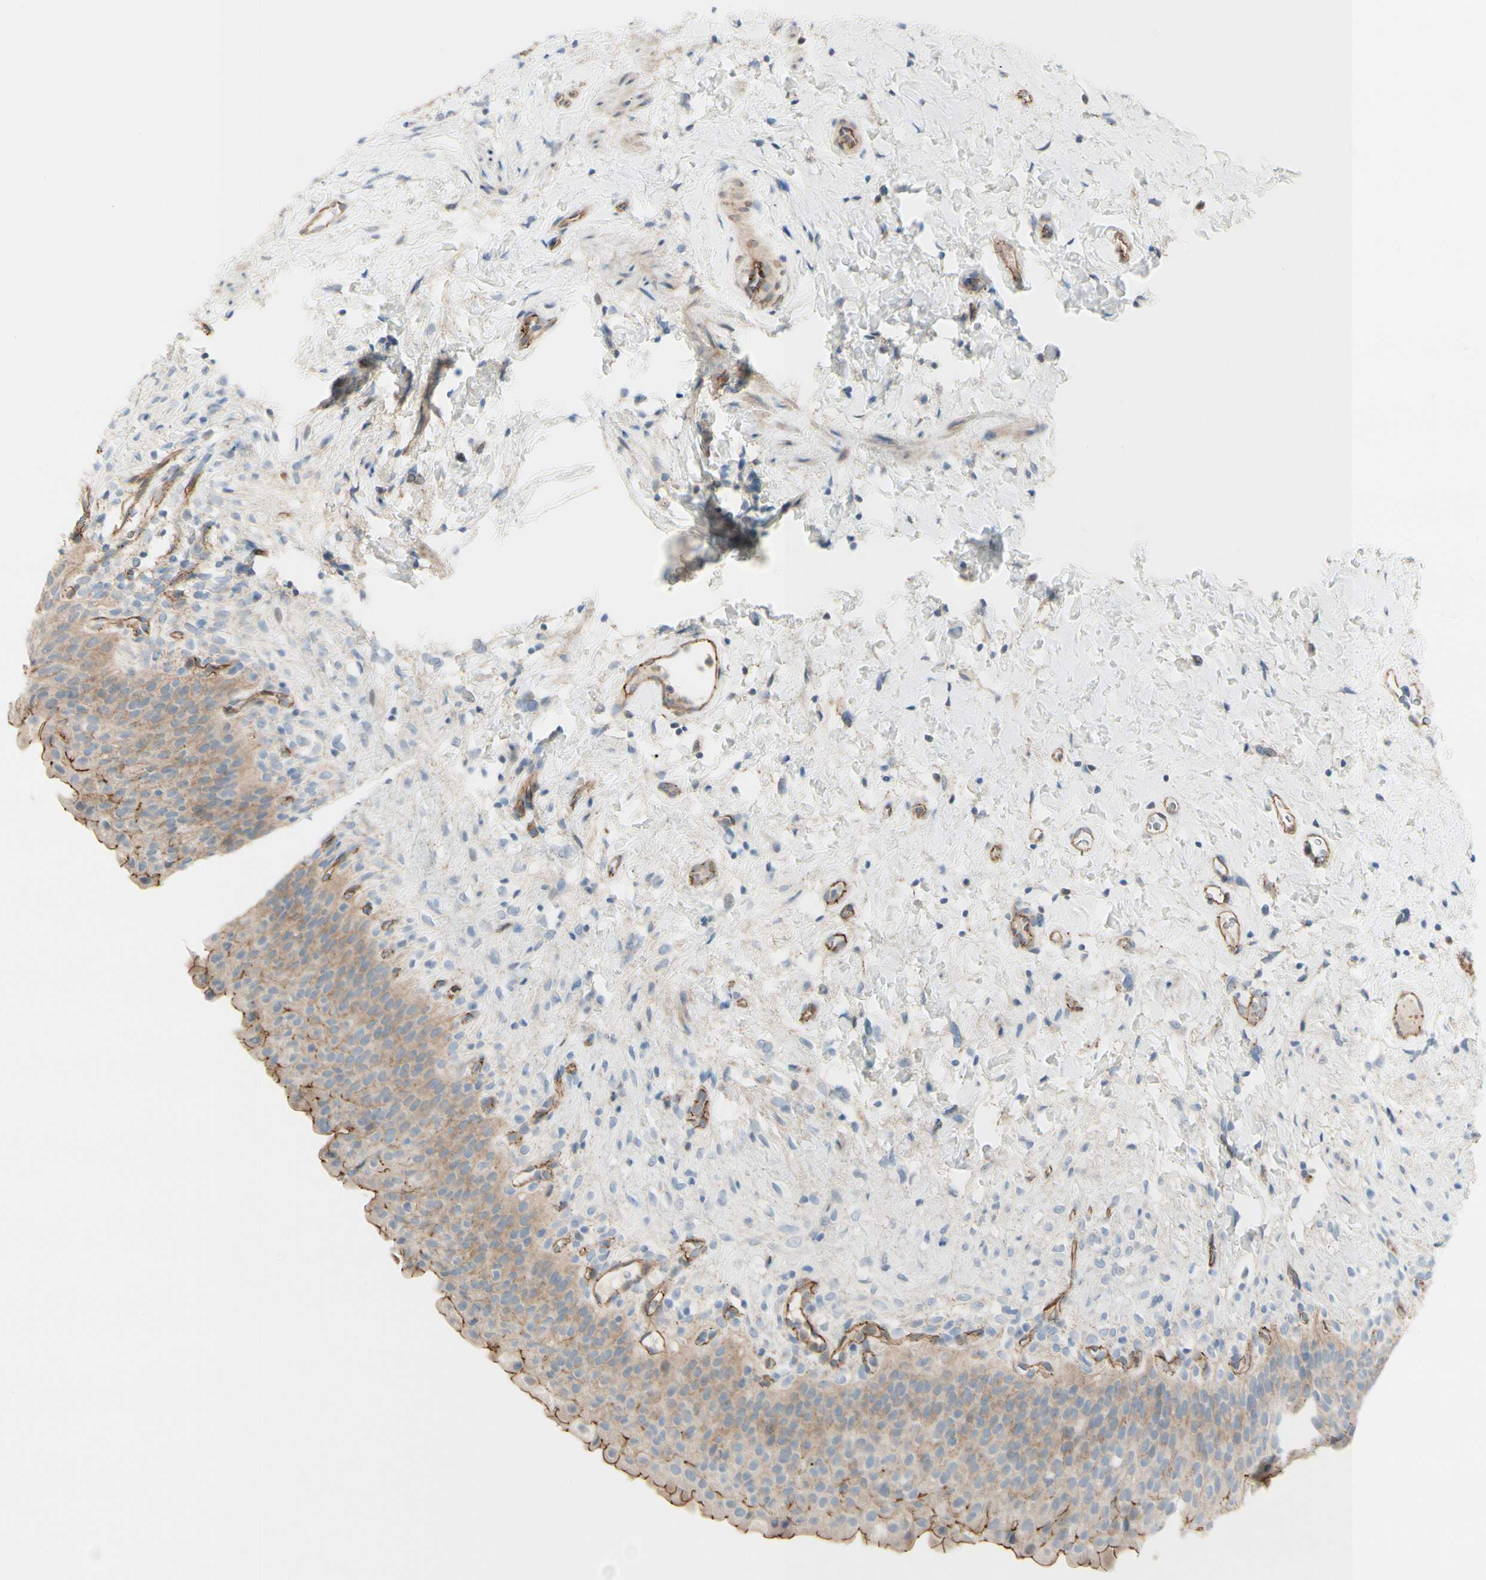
{"staining": {"intensity": "moderate", "quantity": "<25%", "location": "cytoplasmic/membranous"}, "tissue": "urinary bladder", "cell_type": "Urothelial cells", "image_type": "normal", "snomed": [{"axis": "morphology", "description": "Normal tissue, NOS"}, {"axis": "topography", "description": "Urinary bladder"}], "caption": "Brown immunohistochemical staining in benign urinary bladder exhibits moderate cytoplasmic/membranous expression in approximately <25% of urothelial cells. (brown staining indicates protein expression, while blue staining denotes nuclei).", "gene": "TJP1", "patient": {"sex": "female", "age": 79}}